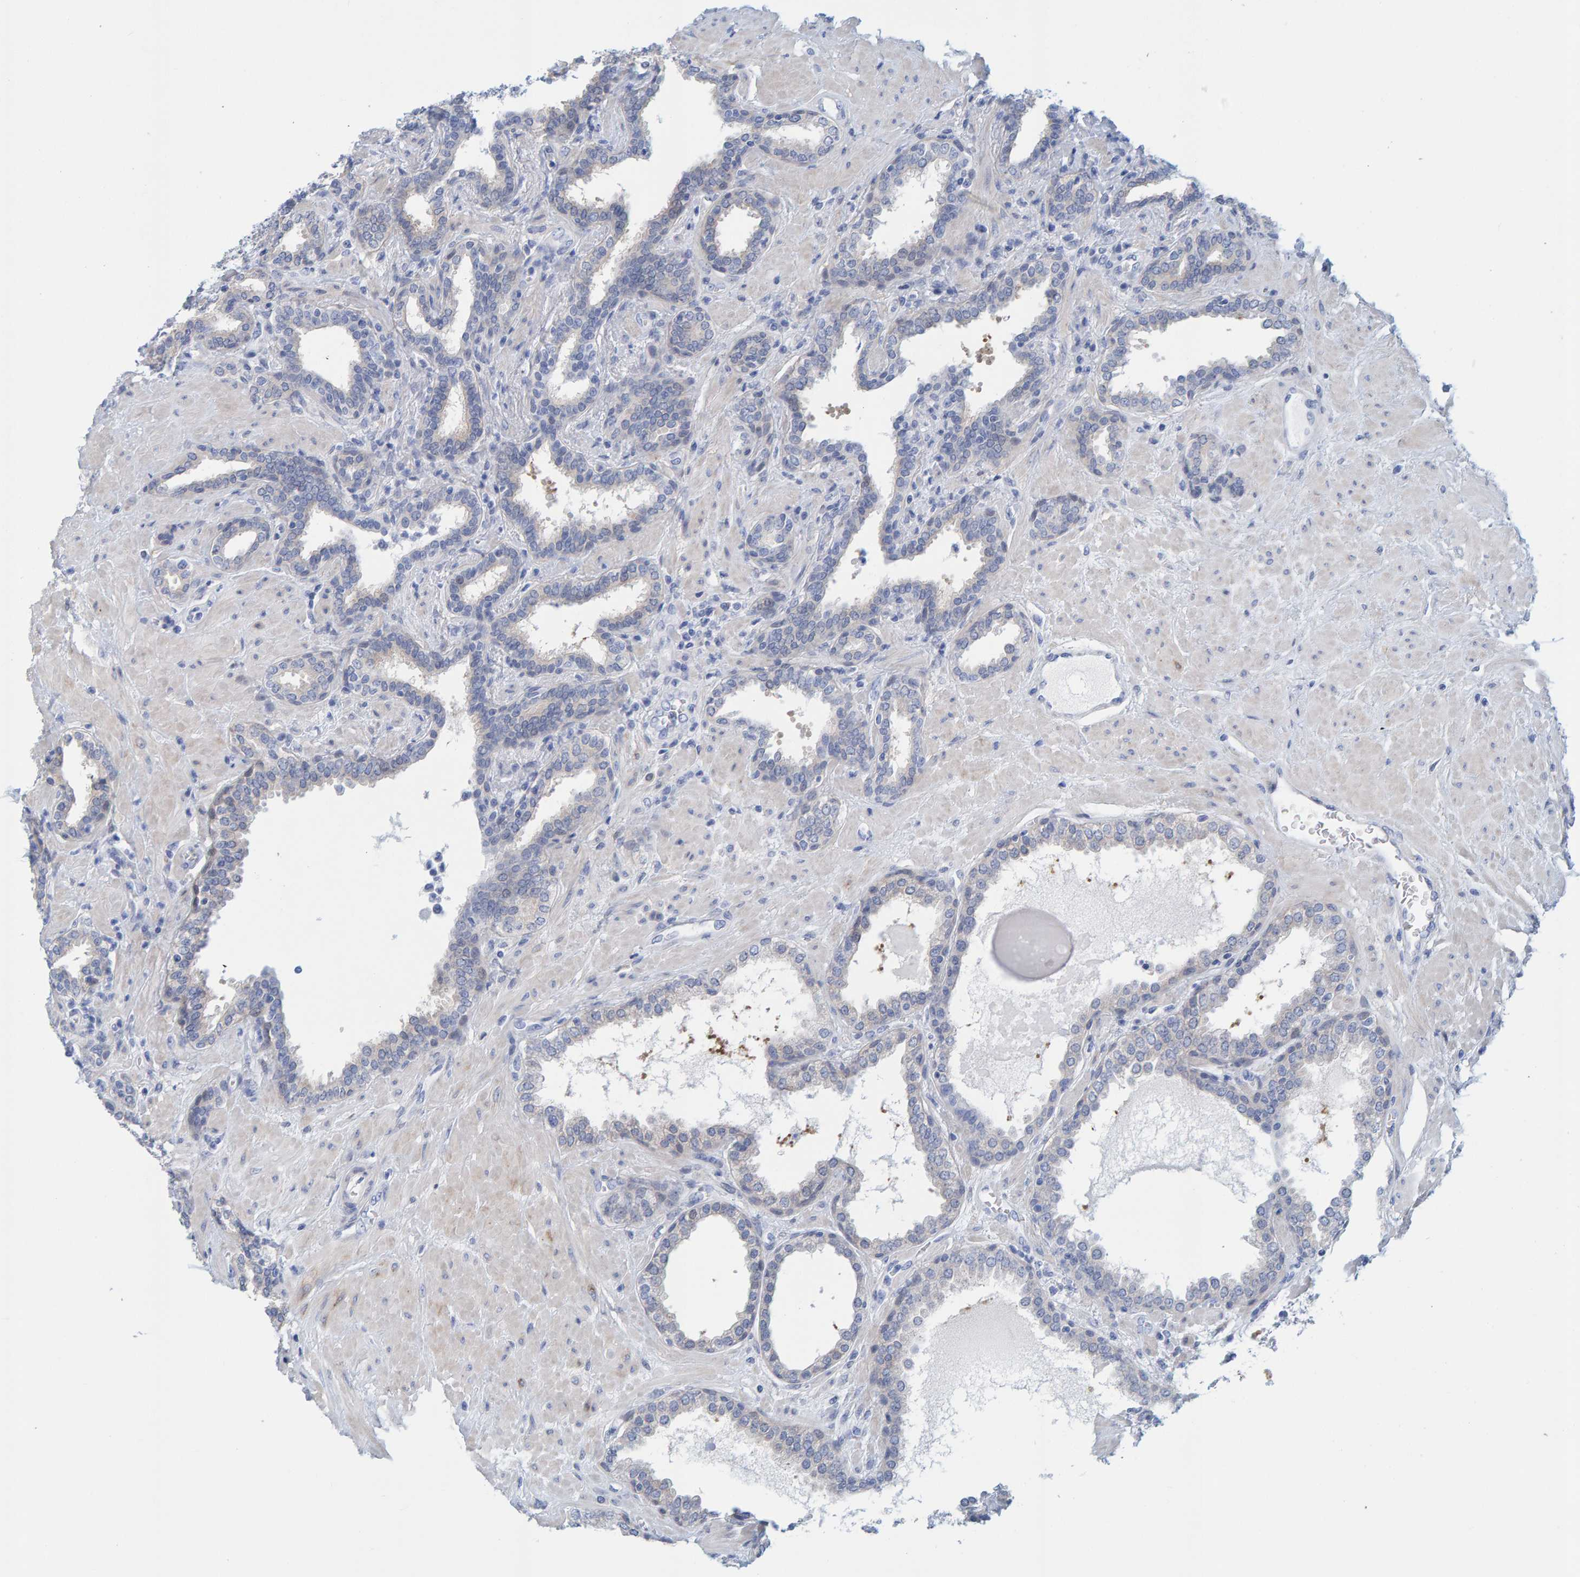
{"staining": {"intensity": "weak", "quantity": "<25%", "location": "cytoplasmic/membranous"}, "tissue": "prostate", "cell_type": "Glandular cells", "image_type": "normal", "snomed": [{"axis": "morphology", "description": "Normal tissue, NOS"}, {"axis": "topography", "description": "Prostate"}], "caption": "Immunohistochemical staining of normal human prostate displays no significant positivity in glandular cells. The staining is performed using DAB (3,3'-diaminobenzidine) brown chromogen with nuclei counter-stained in using hematoxylin.", "gene": "KLHL11", "patient": {"sex": "male", "age": 51}}